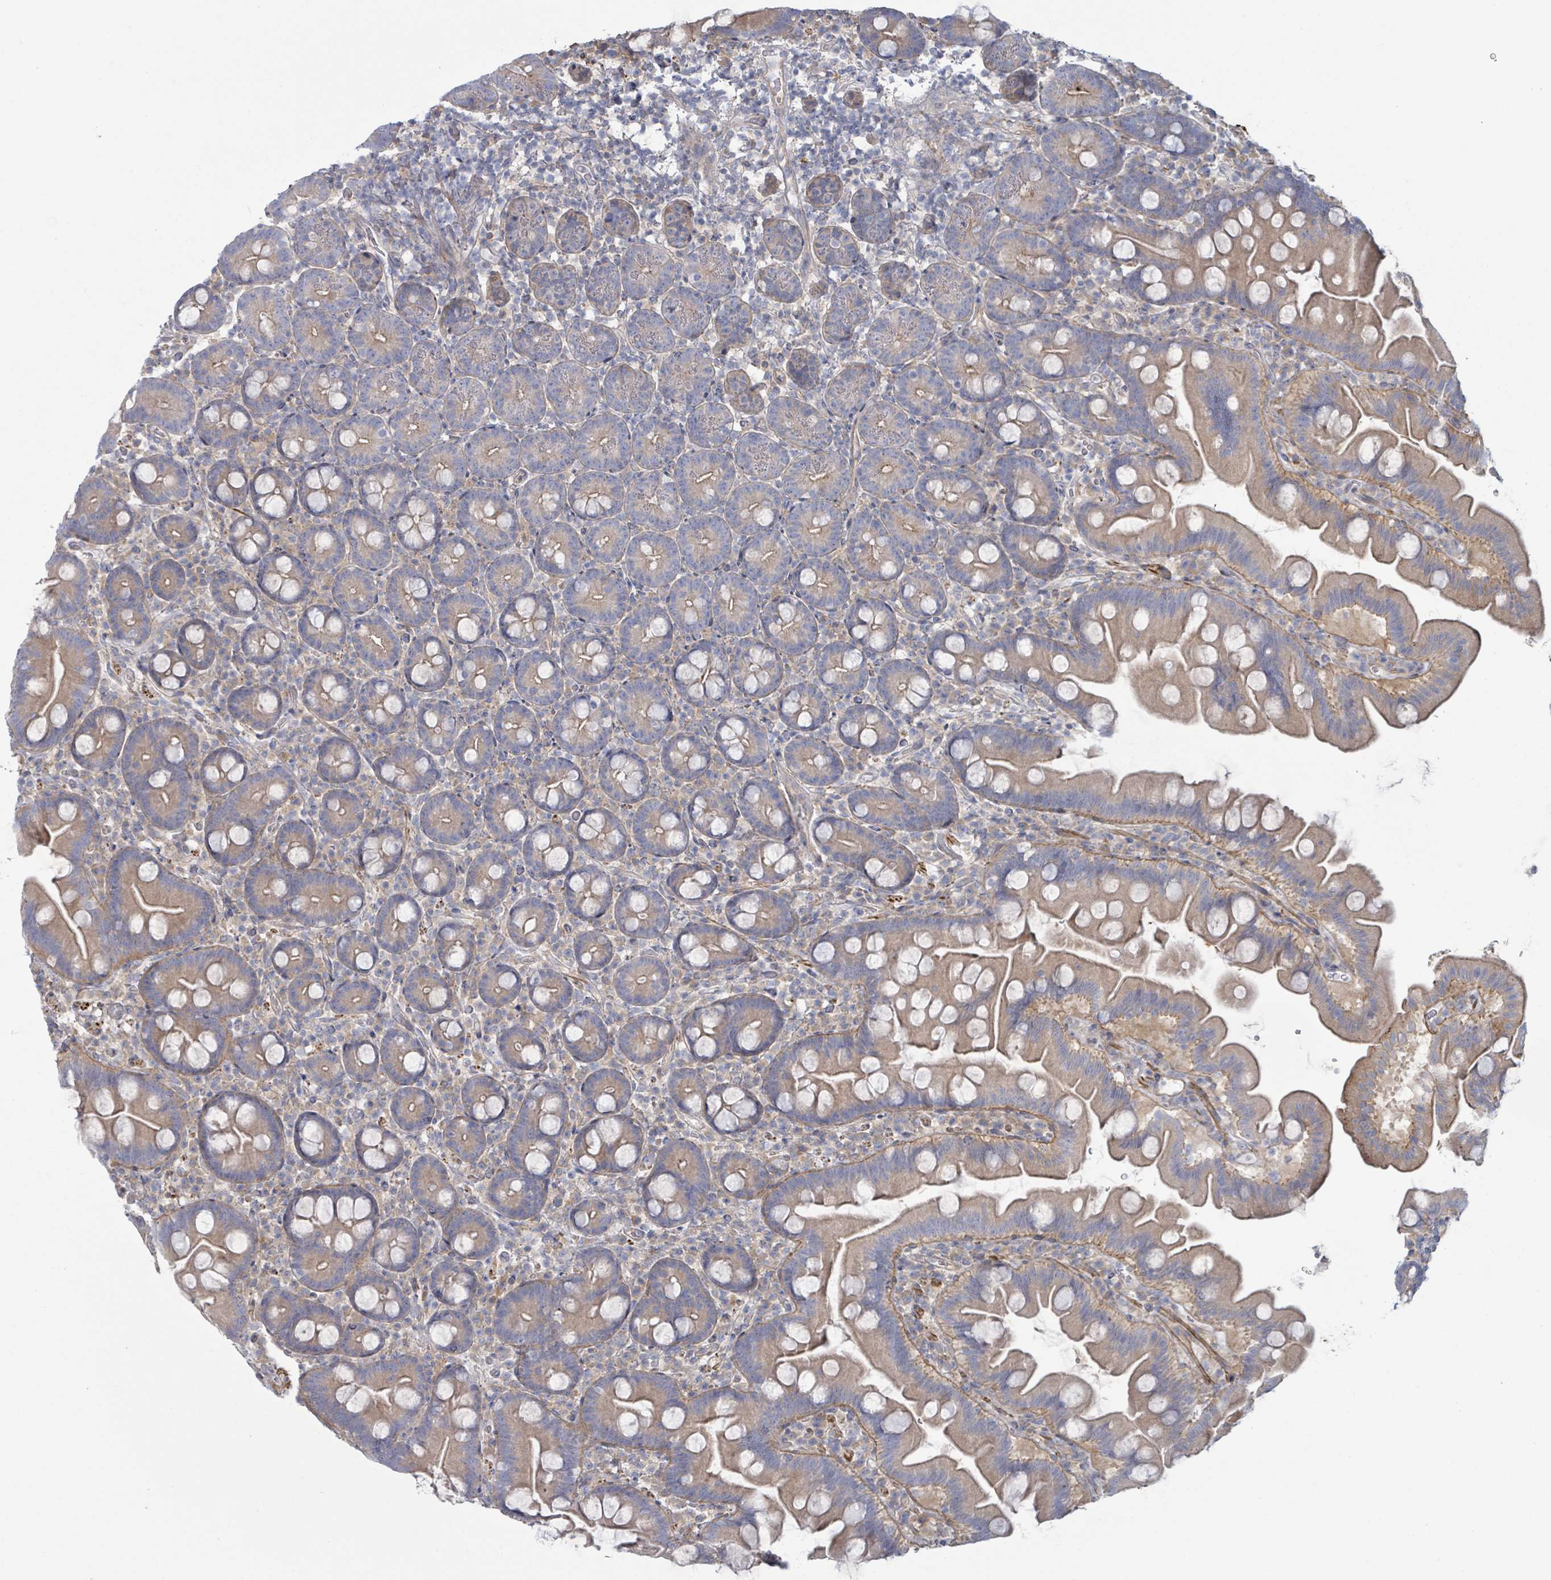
{"staining": {"intensity": "weak", "quantity": "25%-75%", "location": "cytoplasmic/membranous"}, "tissue": "small intestine", "cell_type": "Glandular cells", "image_type": "normal", "snomed": [{"axis": "morphology", "description": "Normal tissue, NOS"}, {"axis": "topography", "description": "Small intestine"}], "caption": "Glandular cells show low levels of weak cytoplasmic/membranous expression in about 25%-75% of cells in benign human small intestine.", "gene": "COL13A1", "patient": {"sex": "female", "age": 68}}